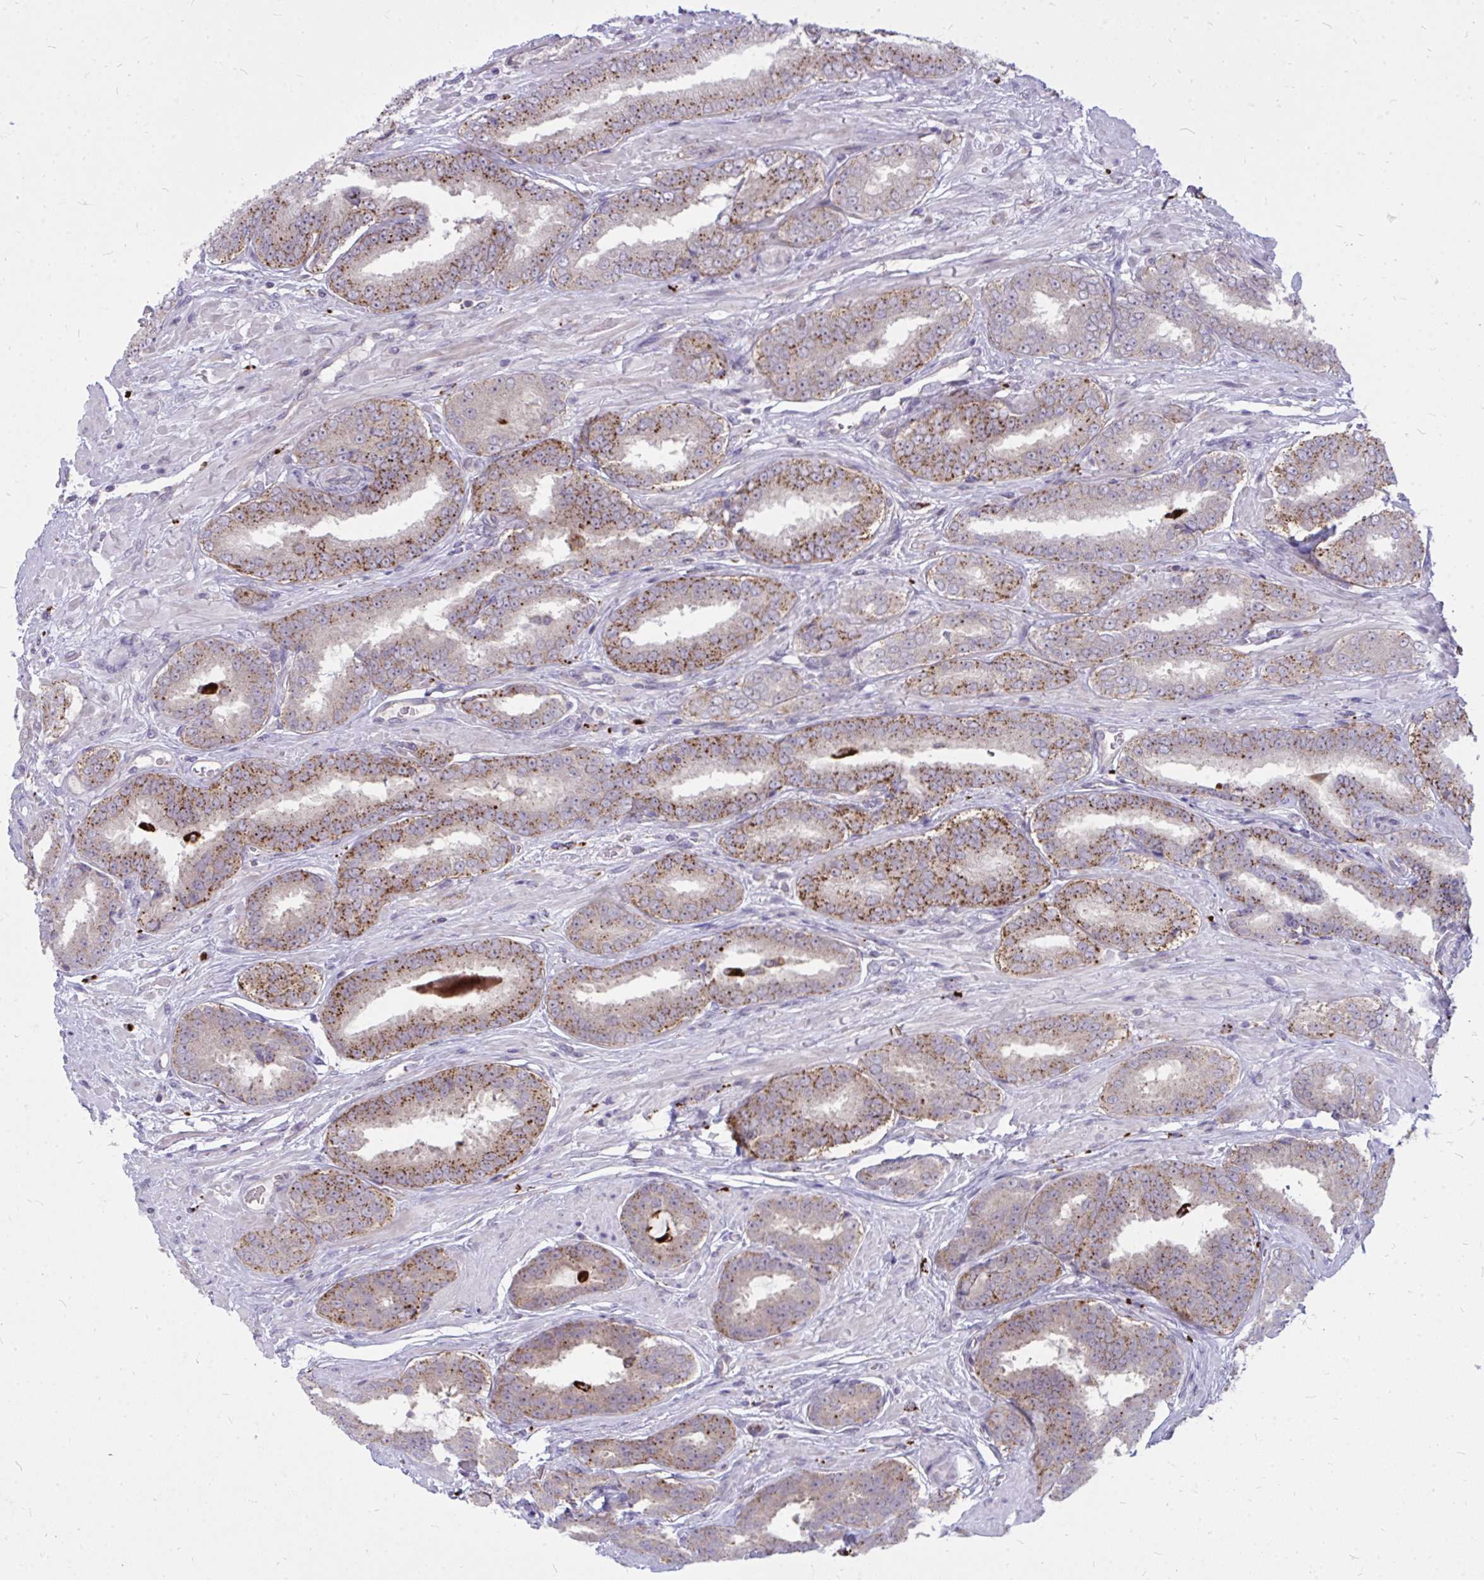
{"staining": {"intensity": "moderate", "quantity": "25%-75%", "location": "cytoplasmic/membranous"}, "tissue": "prostate cancer", "cell_type": "Tumor cells", "image_type": "cancer", "snomed": [{"axis": "morphology", "description": "Adenocarcinoma, High grade"}, {"axis": "topography", "description": "Prostate"}], "caption": "Tumor cells exhibit medium levels of moderate cytoplasmic/membranous positivity in approximately 25%-75% of cells in human prostate cancer (adenocarcinoma (high-grade)).", "gene": "ZSCAN25", "patient": {"sex": "male", "age": 72}}